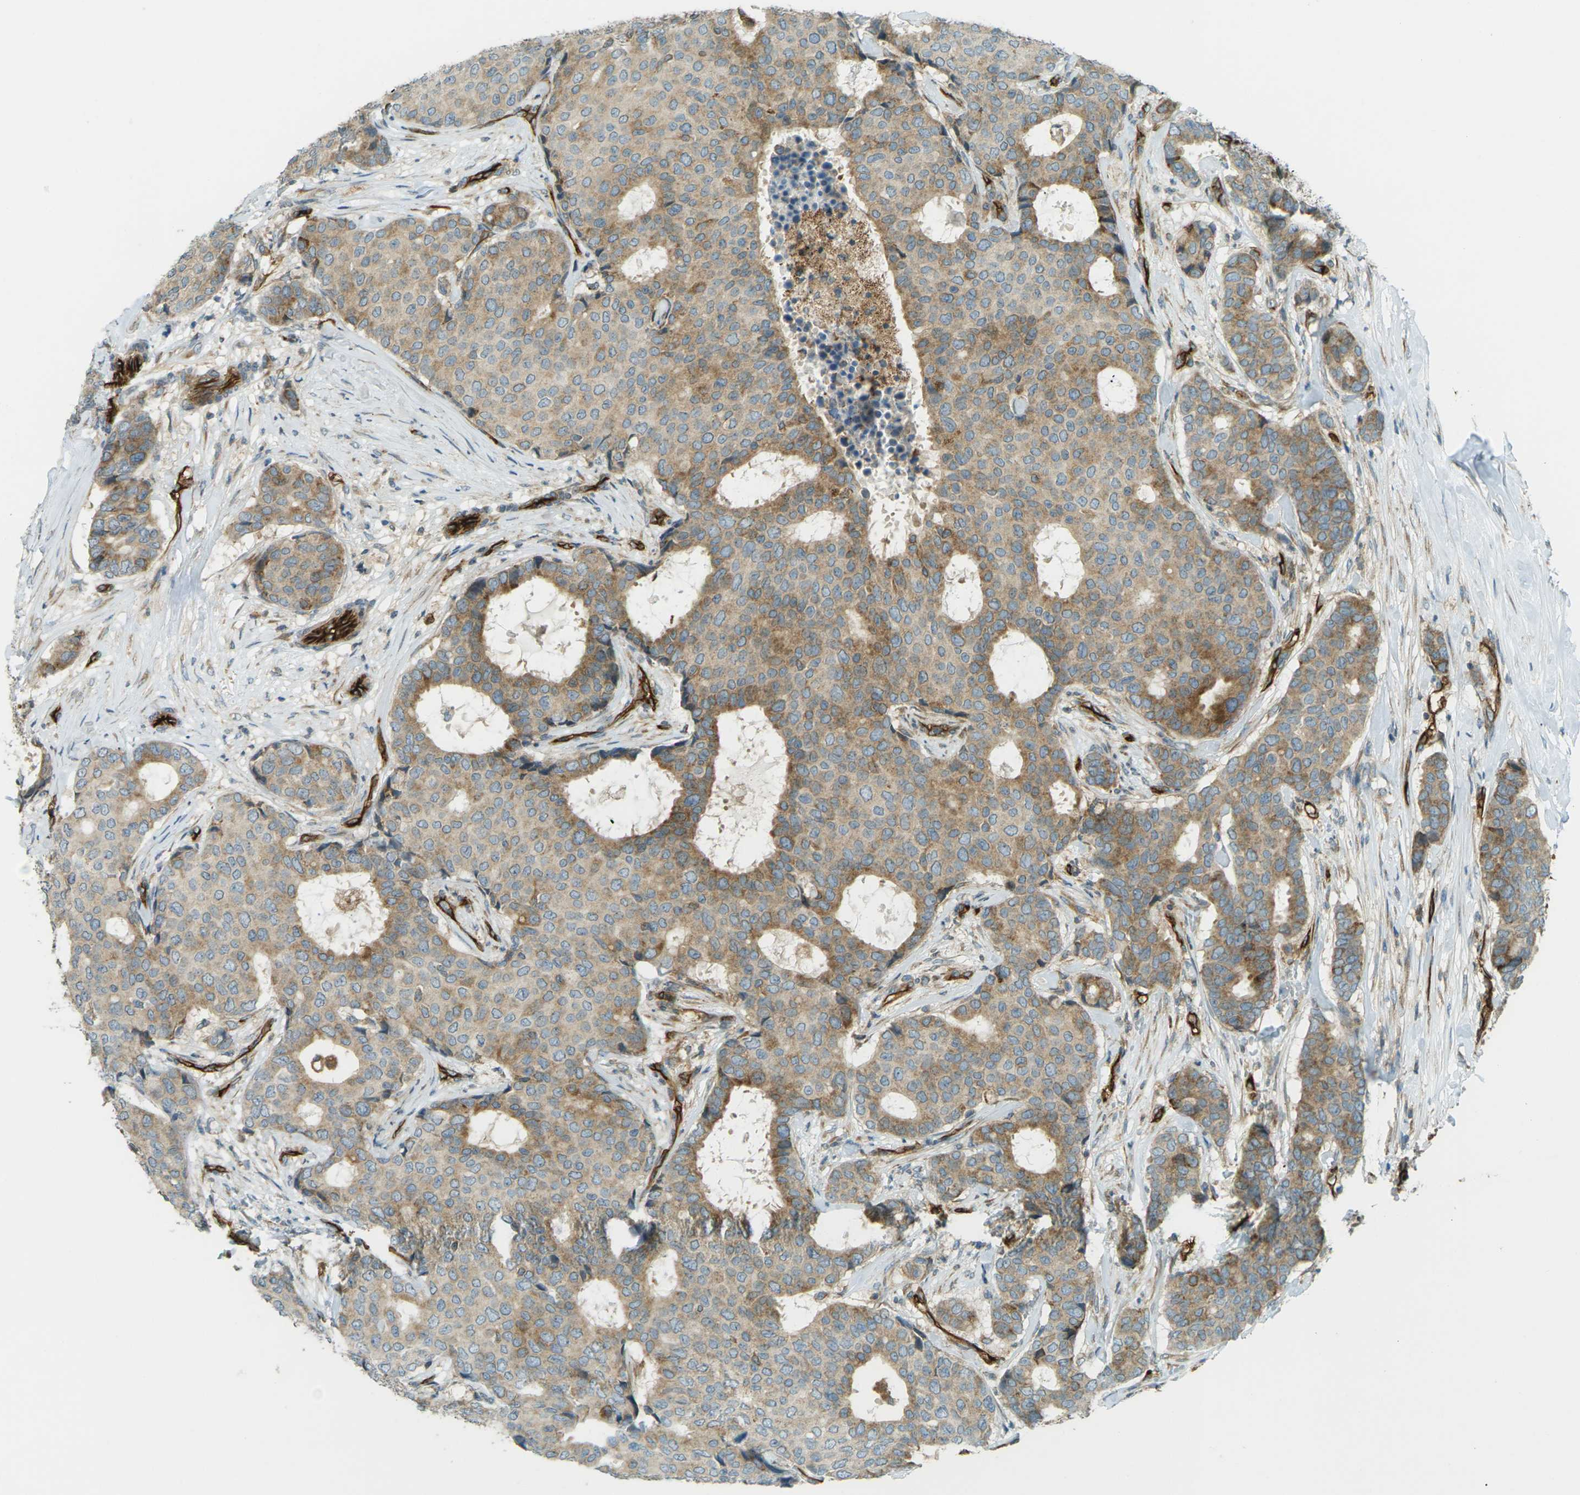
{"staining": {"intensity": "moderate", "quantity": "25%-75%", "location": "cytoplasmic/membranous"}, "tissue": "breast cancer", "cell_type": "Tumor cells", "image_type": "cancer", "snomed": [{"axis": "morphology", "description": "Duct carcinoma"}, {"axis": "topography", "description": "Breast"}], "caption": "Protein expression analysis of intraductal carcinoma (breast) exhibits moderate cytoplasmic/membranous positivity in approximately 25%-75% of tumor cells.", "gene": "S1PR1", "patient": {"sex": "female", "age": 75}}